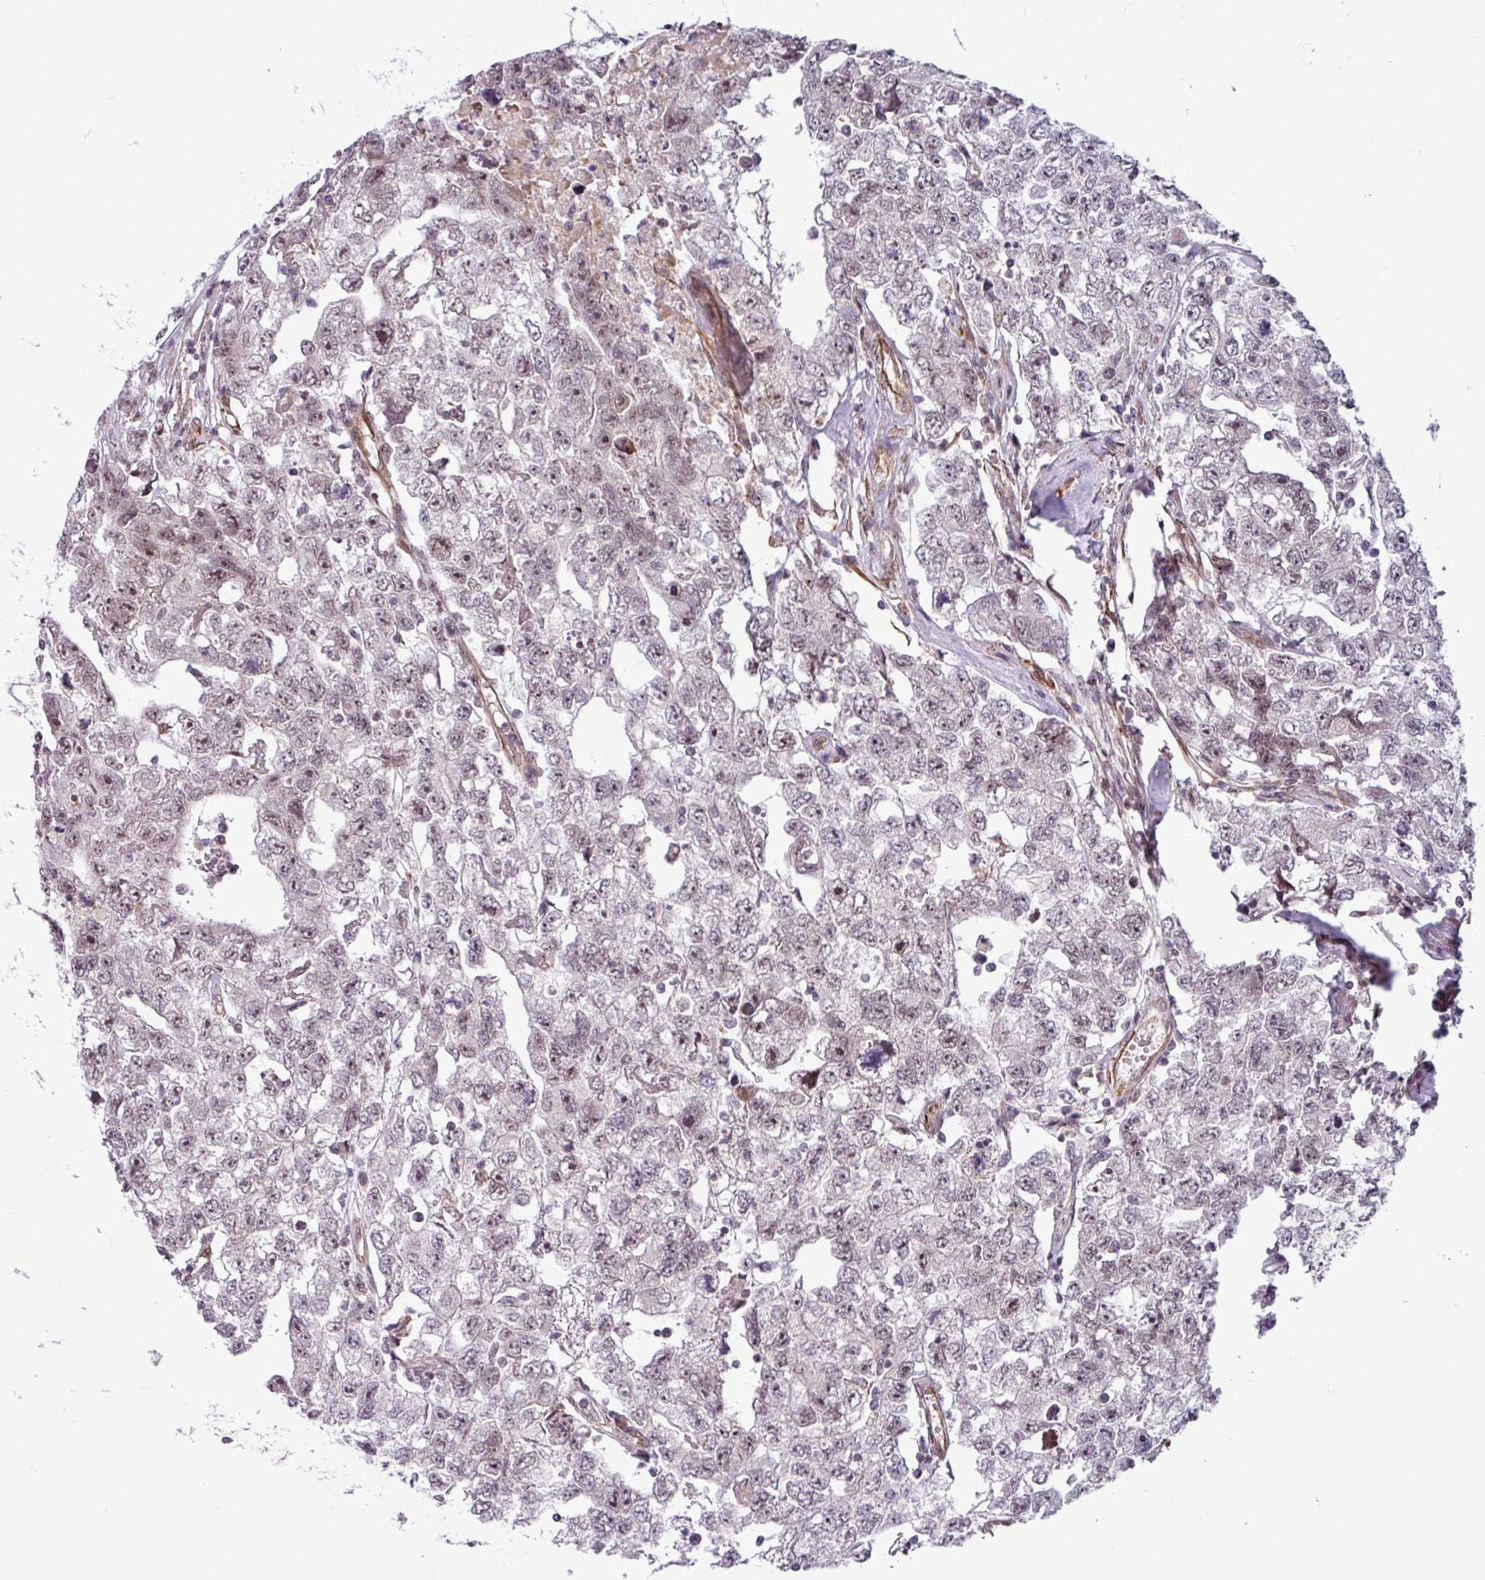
{"staining": {"intensity": "weak", "quantity": "25%-75%", "location": "nuclear"}, "tissue": "testis cancer", "cell_type": "Tumor cells", "image_type": "cancer", "snomed": [{"axis": "morphology", "description": "Carcinoma, Embryonal, NOS"}, {"axis": "topography", "description": "Testis"}], "caption": "Approximately 25%-75% of tumor cells in human testis embryonal carcinoma show weak nuclear protein staining as visualized by brown immunohistochemical staining.", "gene": "CHD3", "patient": {"sex": "male", "age": 22}}